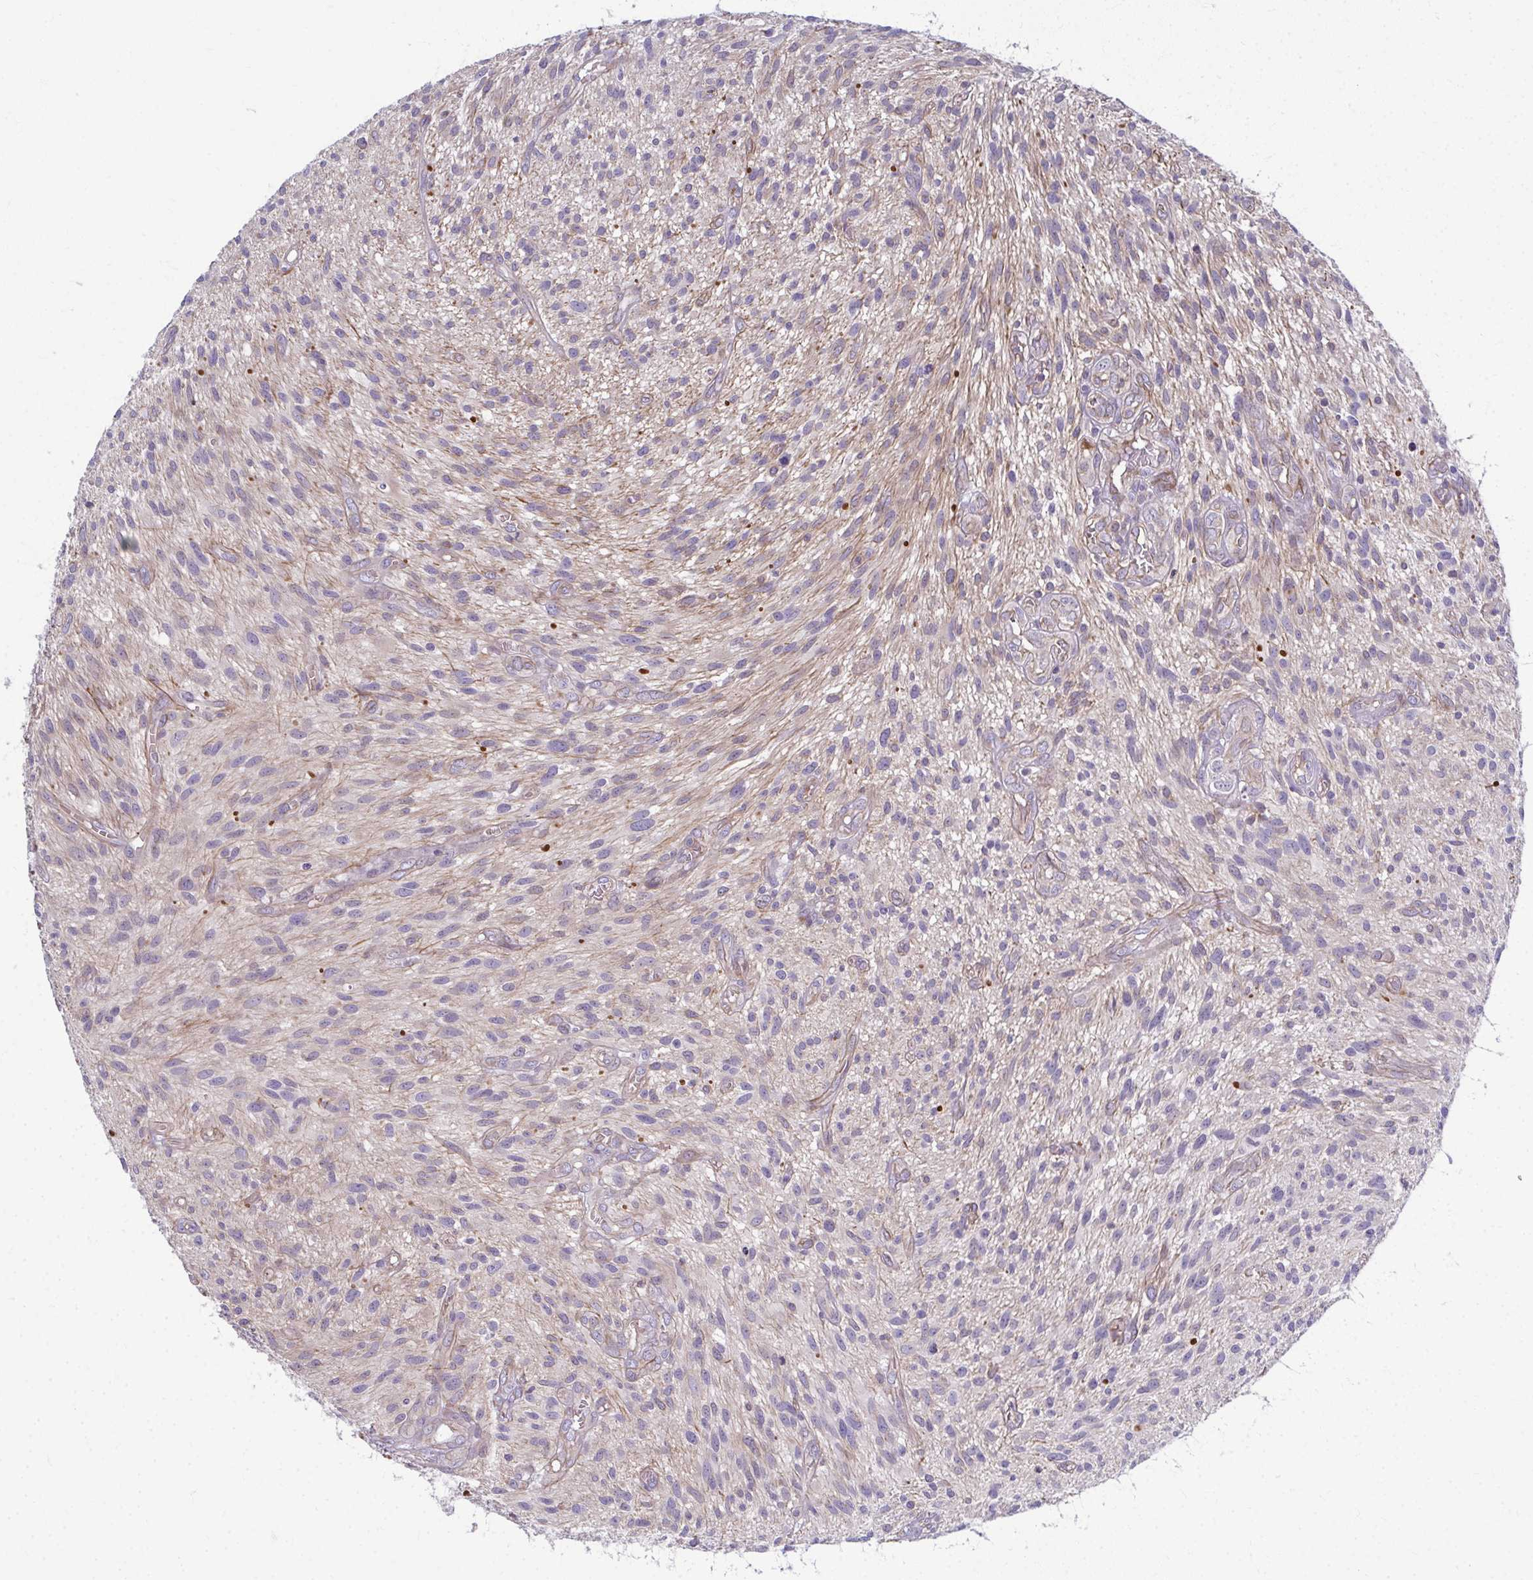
{"staining": {"intensity": "negative", "quantity": "none", "location": "none"}, "tissue": "glioma", "cell_type": "Tumor cells", "image_type": "cancer", "snomed": [{"axis": "morphology", "description": "Glioma, malignant, High grade"}, {"axis": "topography", "description": "Brain"}], "caption": "High power microscopy histopathology image of an IHC photomicrograph of glioma, revealing no significant expression in tumor cells. (Stains: DAB (3,3'-diaminobenzidine) immunohistochemistry with hematoxylin counter stain, Microscopy: brightfield microscopy at high magnification).", "gene": "EID2B", "patient": {"sex": "male", "age": 75}}